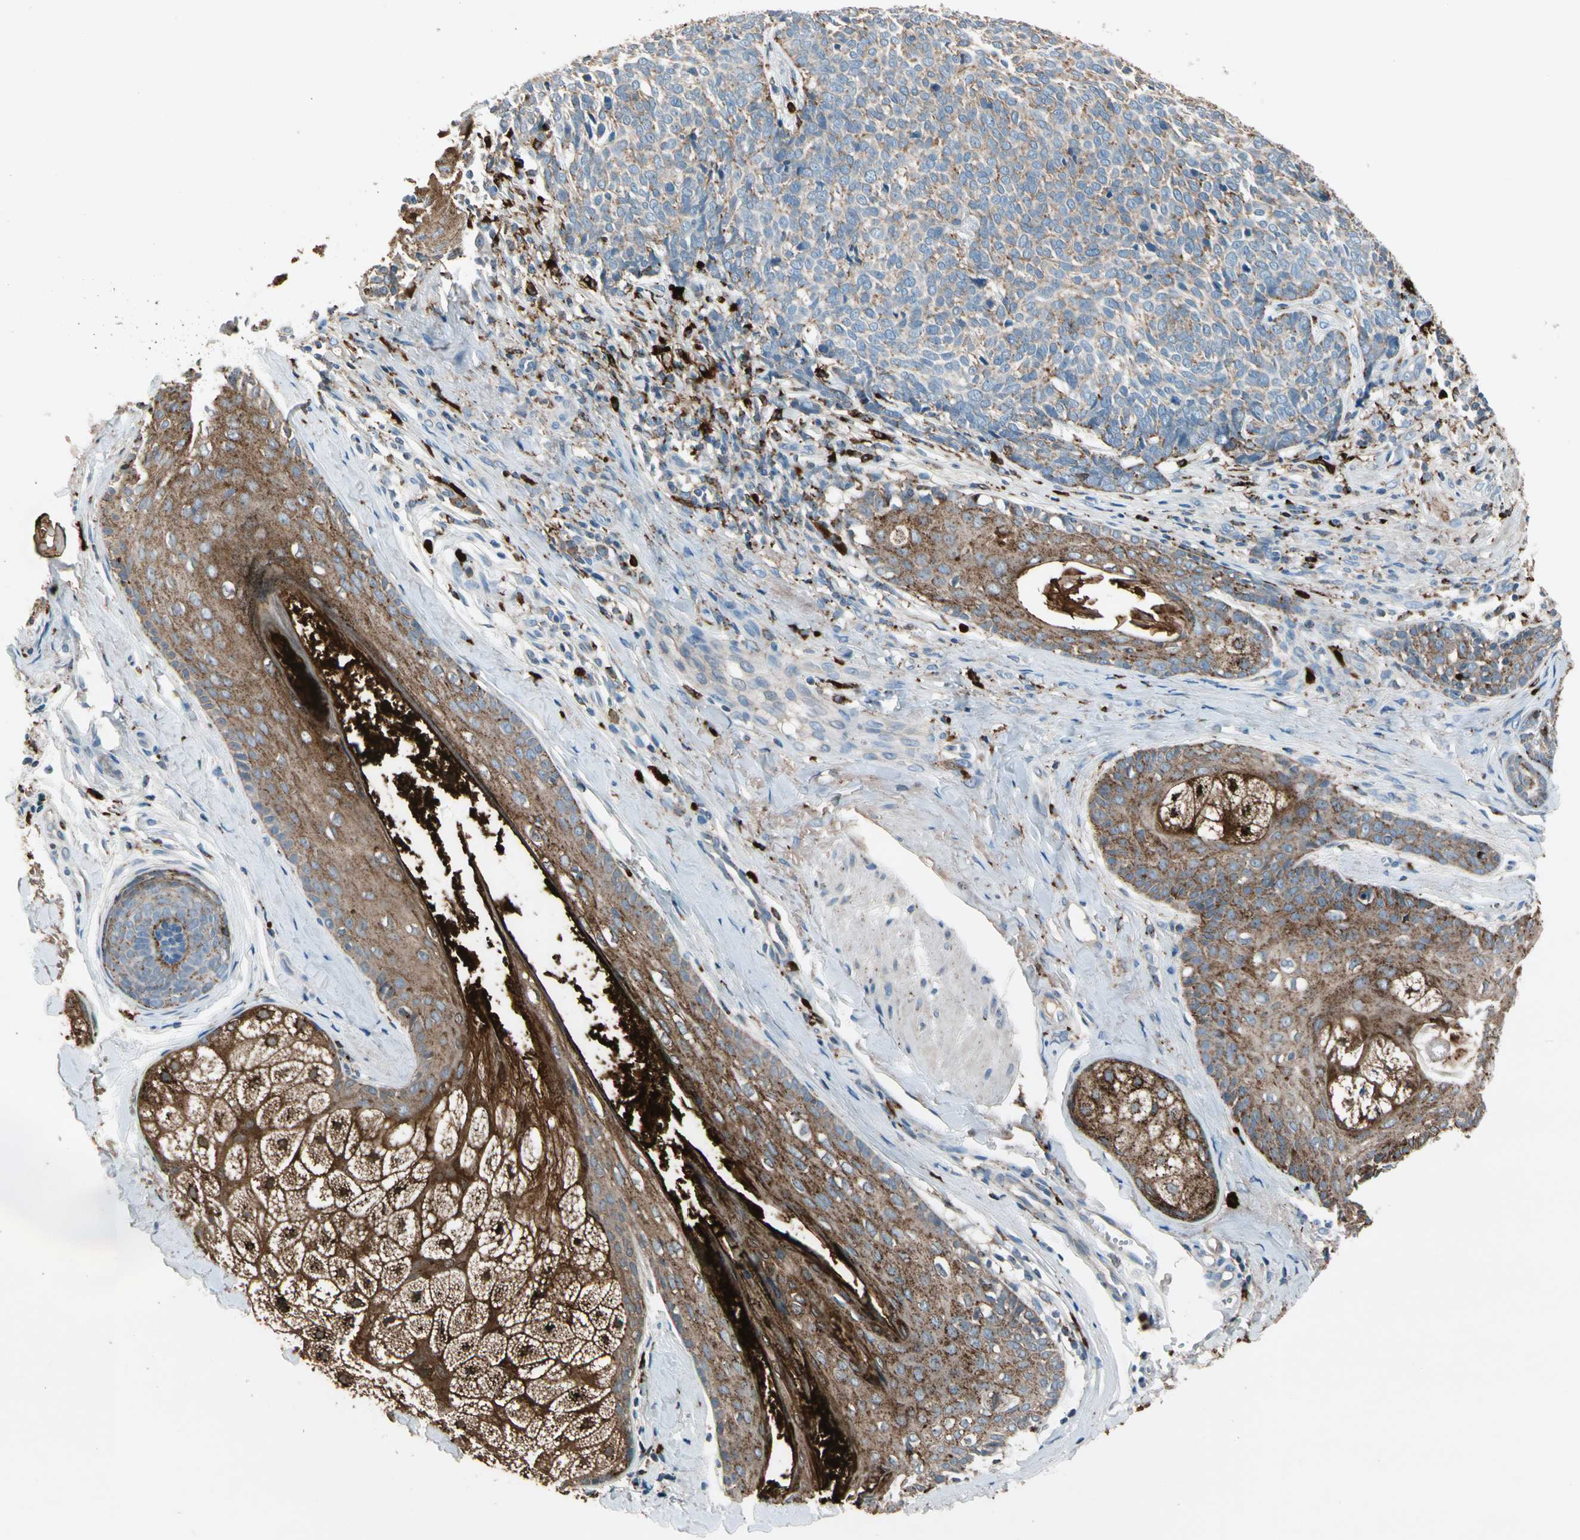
{"staining": {"intensity": "moderate", "quantity": "<25%", "location": "cytoplasmic/membranous"}, "tissue": "skin cancer", "cell_type": "Tumor cells", "image_type": "cancer", "snomed": [{"axis": "morphology", "description": "Basal cell carcinoma"}, {"axis": "topography", "description": "Skin"}], "caption": "Tumor cells show low levels of moderate cytoplasmic/membranous expression in approximately <25% of cells in human skin basal cell carcinoma. (Stains: DAB in brown, nuclei in blue, Microscopy: brightfield microscopy at high magnification).", "gene": "GM2A", "patient": {"sex": "male", "age": 84}}